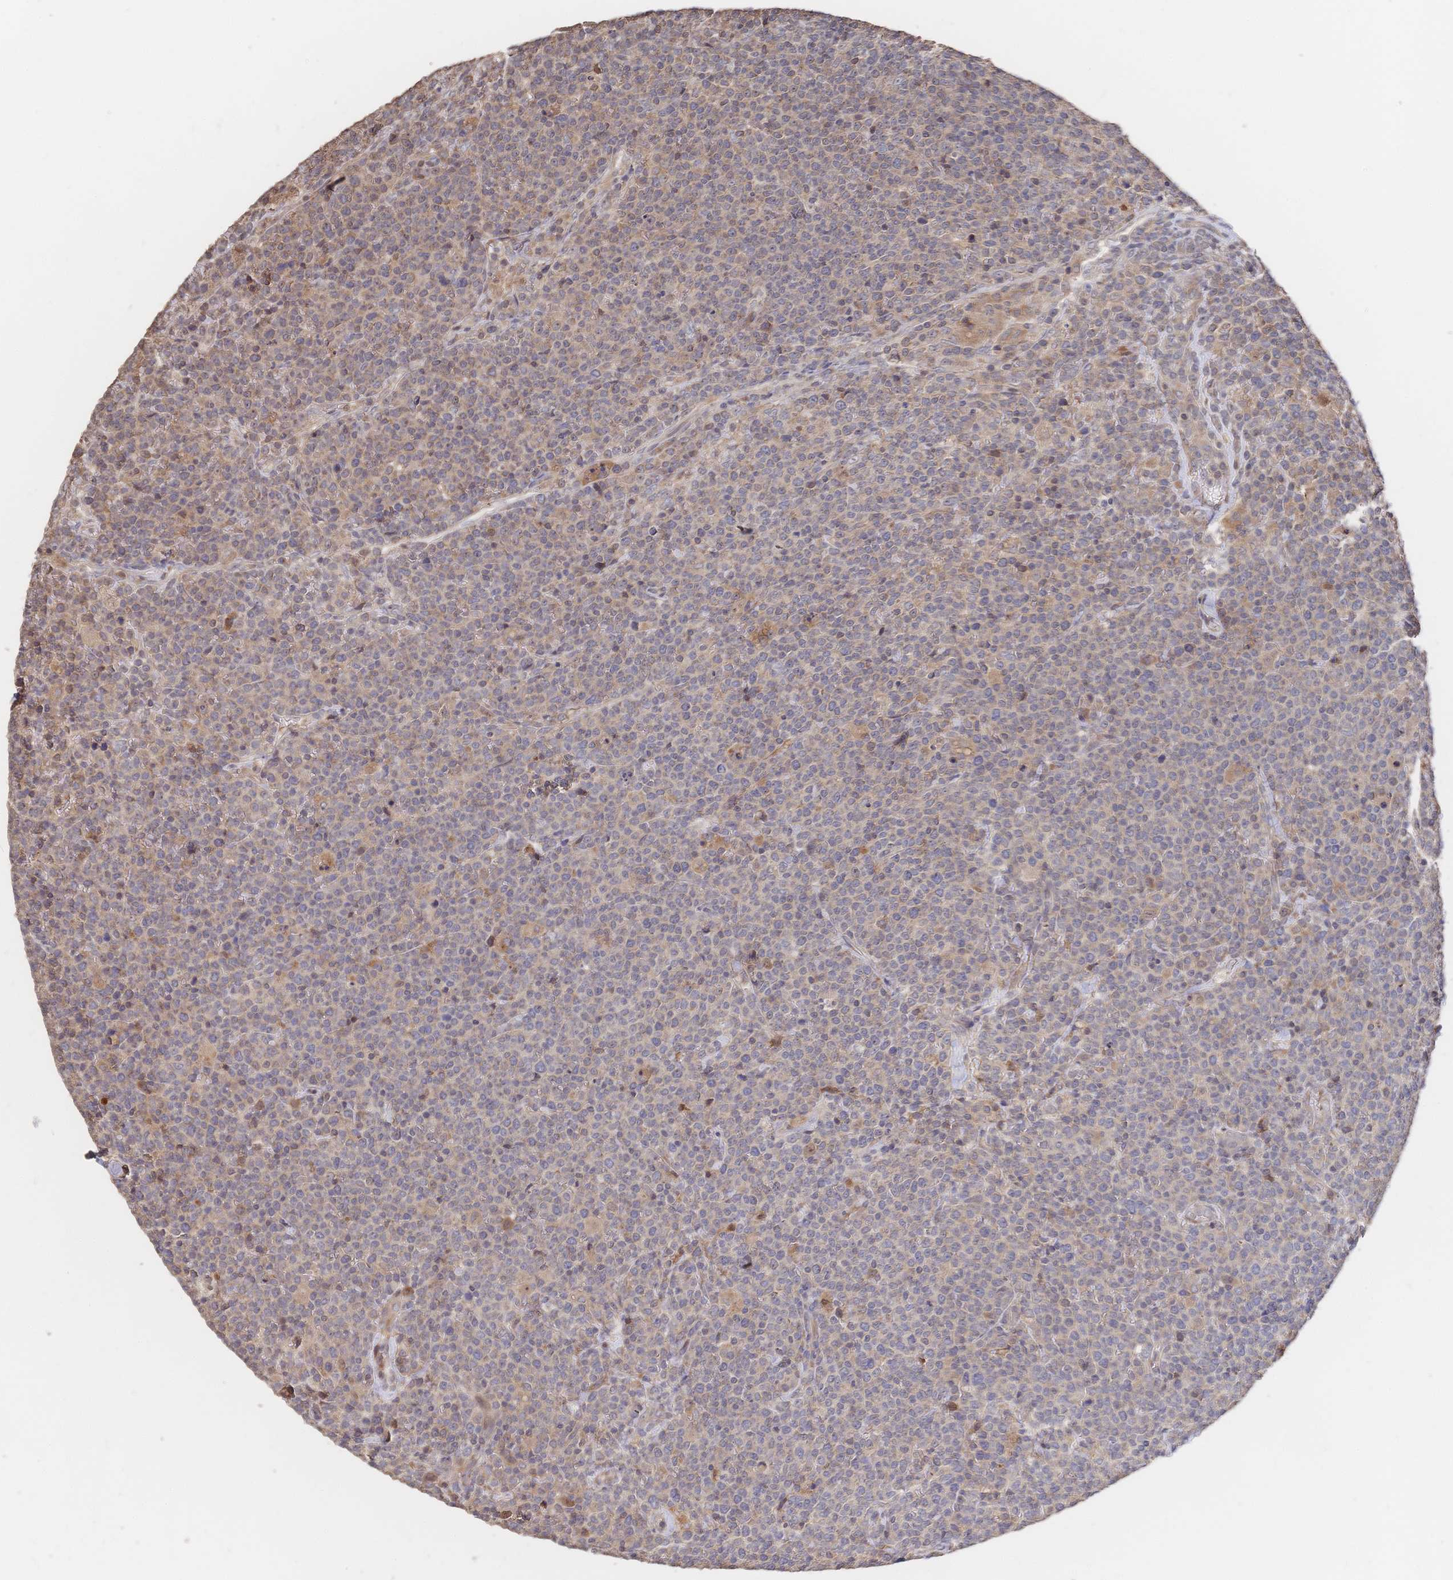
{"staining": {"intensity": "negative", "quantity": "none", "location": "none"}, "tissue": "lymphoma", "cell_type": "Tumor cells", "image_type": "cancer", "snomed": [{"axis": "morphology", "description": "Malignant lymphoma, non-Hodgkin's type, High grade"}, {"axis": "topography", "description": "Lymph node"}], "caption": "This is a photomicrograph of IHC staining of lymphoma, which shows no staining in tumor cells.", "gene": "DNAJA4", "patient": {"sex": "male", "age": 61}}